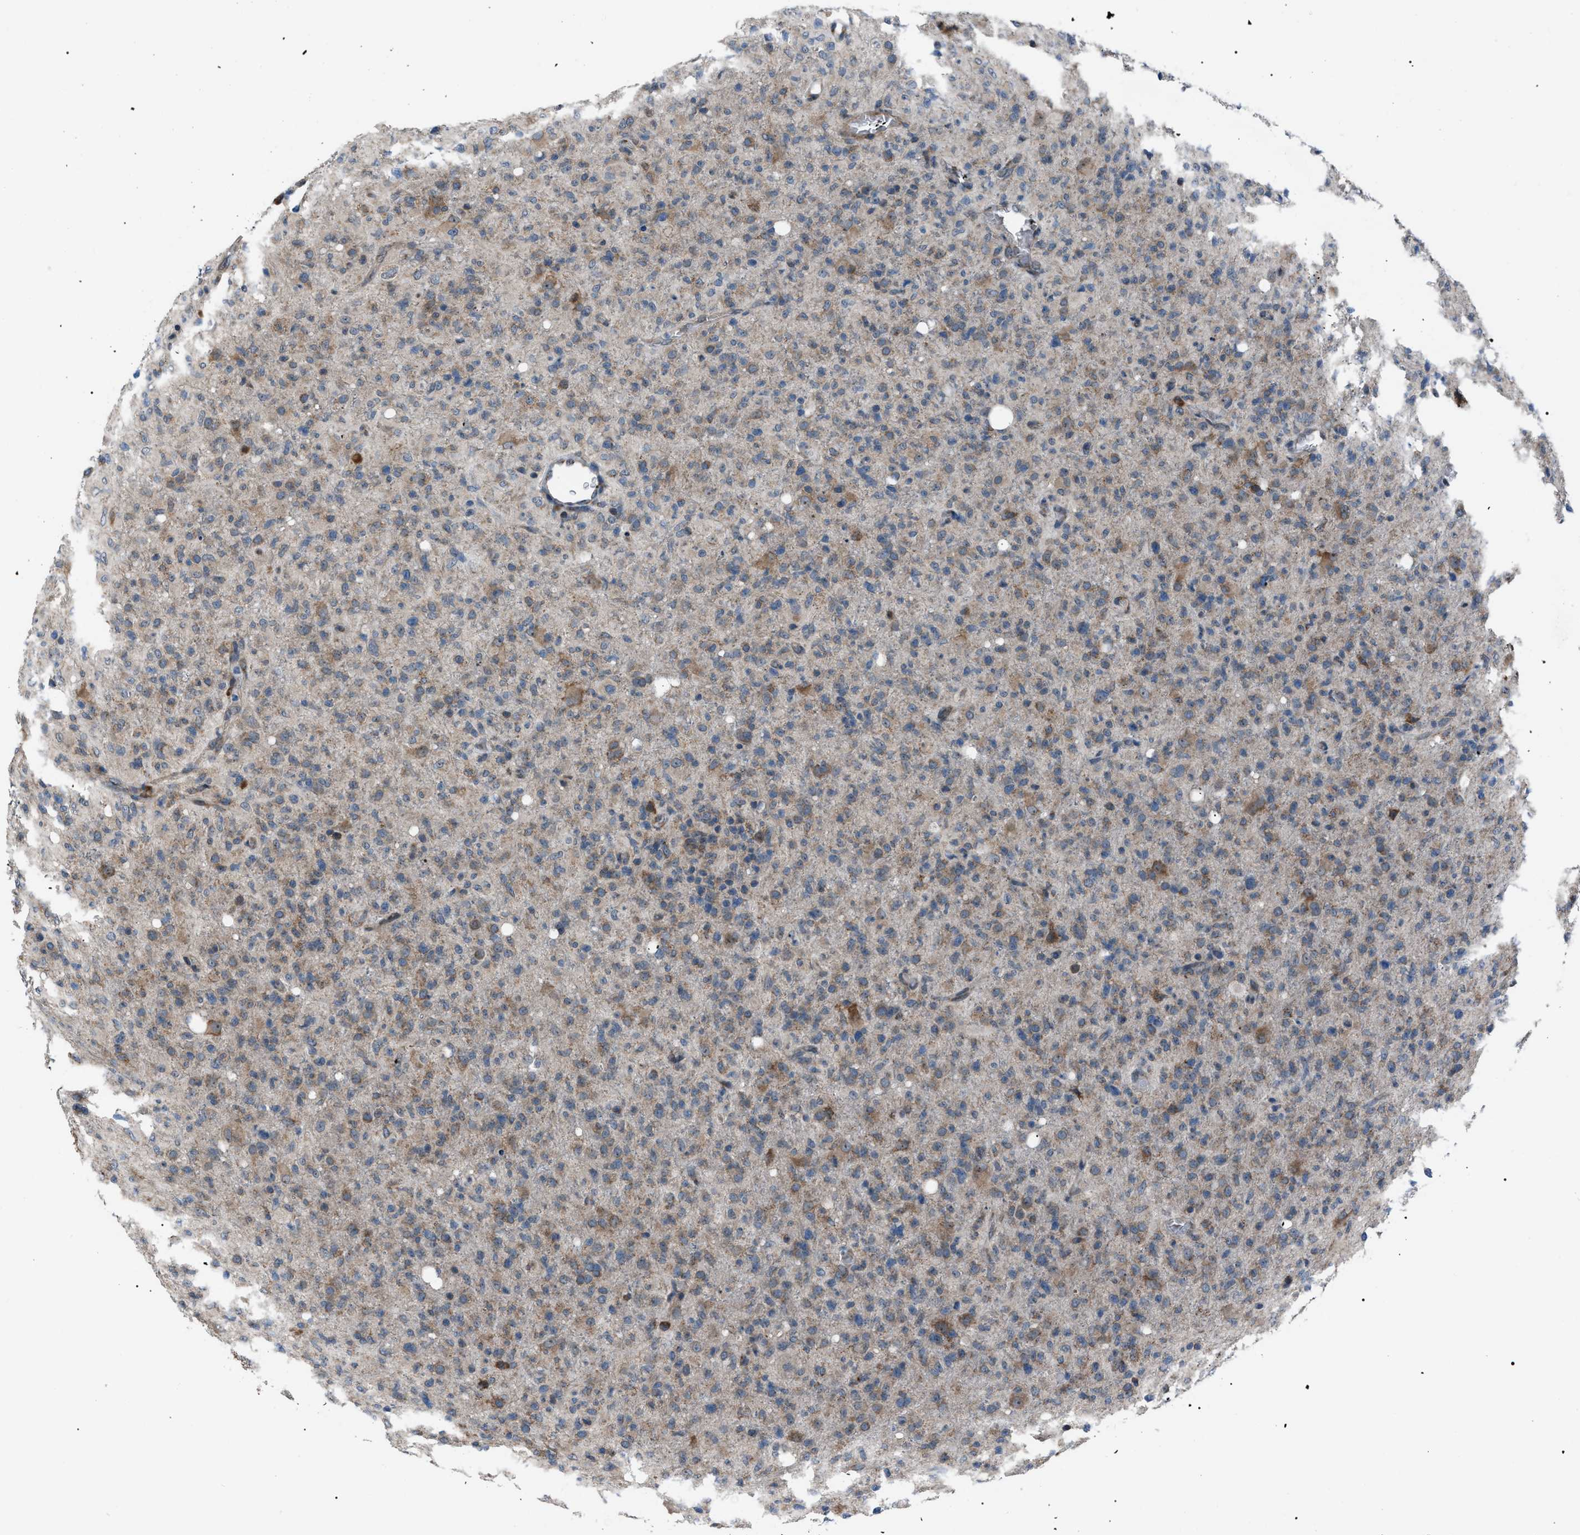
{"staining": {"intensity": "moderate", "quantity": "25%-75%", "location": "cytoplasmic/membranous"}, "tissue": "glioma", "cell_type": "Tumor cells", "image_type": "cancer", "snomed": [{"axis": "morphology", "description": "Glioma, malignant, High grade"}, {"axis": "topography", "description": "Brain"}], "caption": "Brown immunohistochemical staining in human malignant glioma (high-grade) demonstrates moderate cytoplasmic/membranous positivity in approximately 25%-75% of tumor cells. (DAB (3,3'-diaminobenzidine) IHC, brown staining for protein, blue staining for nuclei).", "gene": "AGO2", "patient": {"sex": "female", "age": 57}}